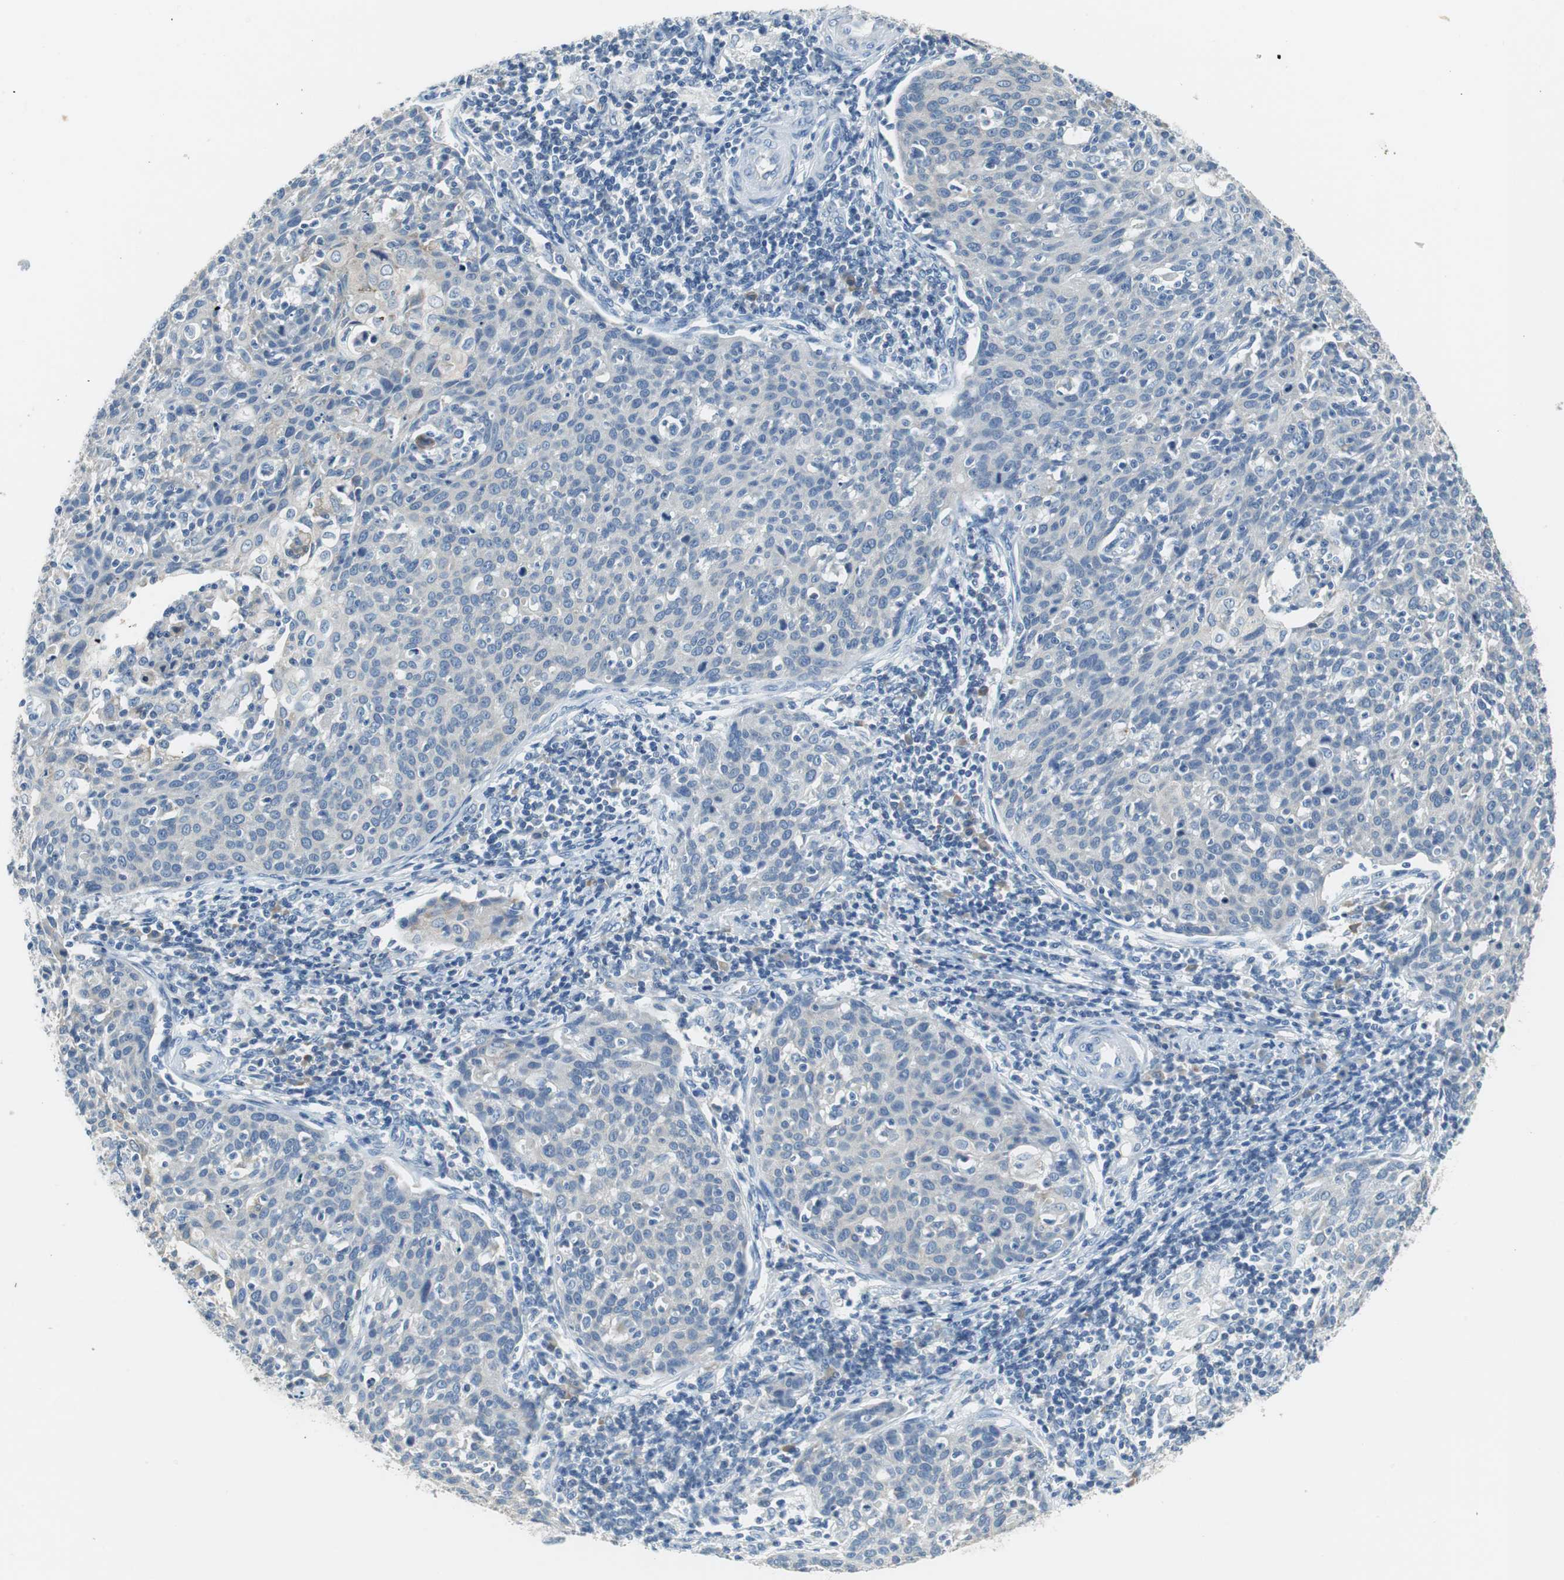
{"staining": {"intensity": "weak", "quantity": "<25%", "location": "cytoplasmic/membranous"}, "tissue": "cervical cancer", "cell_type": "Tumor cells", "image_type": "cancer", "snomed": [{"axis": "morphology", "description": "Squamous cell carcinoma, NOS"}, {"axis": "topography", "description": "Cervix"}], "caption": "The immunohistochemistry (IHC) photomicrograph has no significant positivity in tumor cells of cervical cancer tissue. The staining was performed using DAB (3,3'-diaminobenzidine) to visualize the protein expression in brown, while the nuclei were stained in blue with hematoxylin (Magnification: 20x).", "gene": "GLCCI1", "patient": {"sex": "female", "age": 38}}